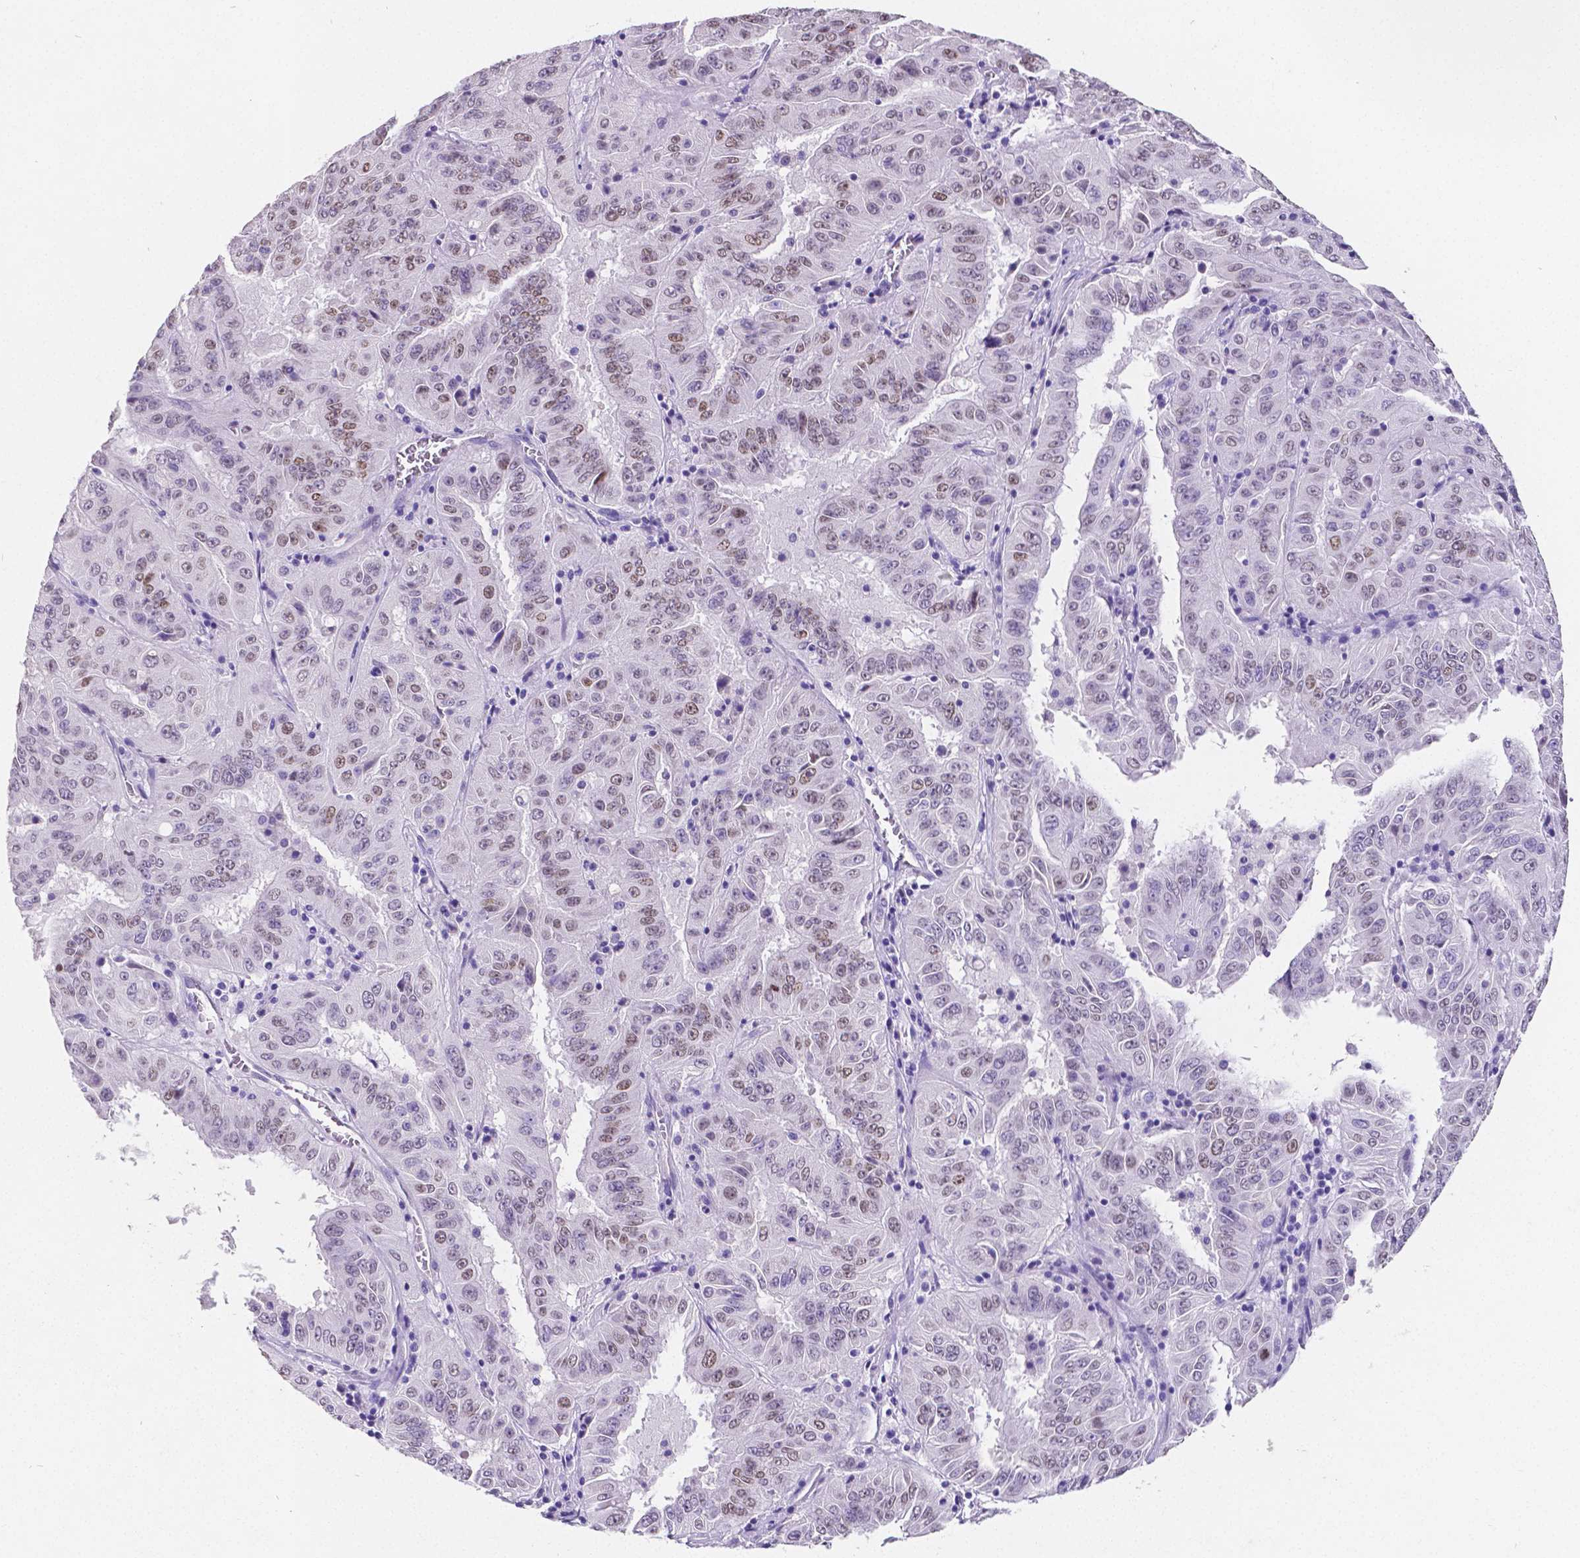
{"staining": {"intensity": "weak", "quantity": "25%-75%", "location": "nuclear"}, "tissue": "pancreatic cancer", "cell_type": "Tumor cells", "image_type": "cancer", "snomed": [{"axis": "morphology", "description": "Adenocarcinoma, NOS"}, {"axis": "topography", "description": "Pancreas"}], "caption": "Tumor cells exhibit low levels of weak nuclear positivity in about 25%-75% of cells in pancreatic cancer. The staining is performed using DAB (3,3'-diaminobenzidine) brown chromogen to label protein expression. The nuclei are counter-stained blue using hematoxylin.", "gene": "SATB2", "patient": {"sex": "male", "age": 63}}